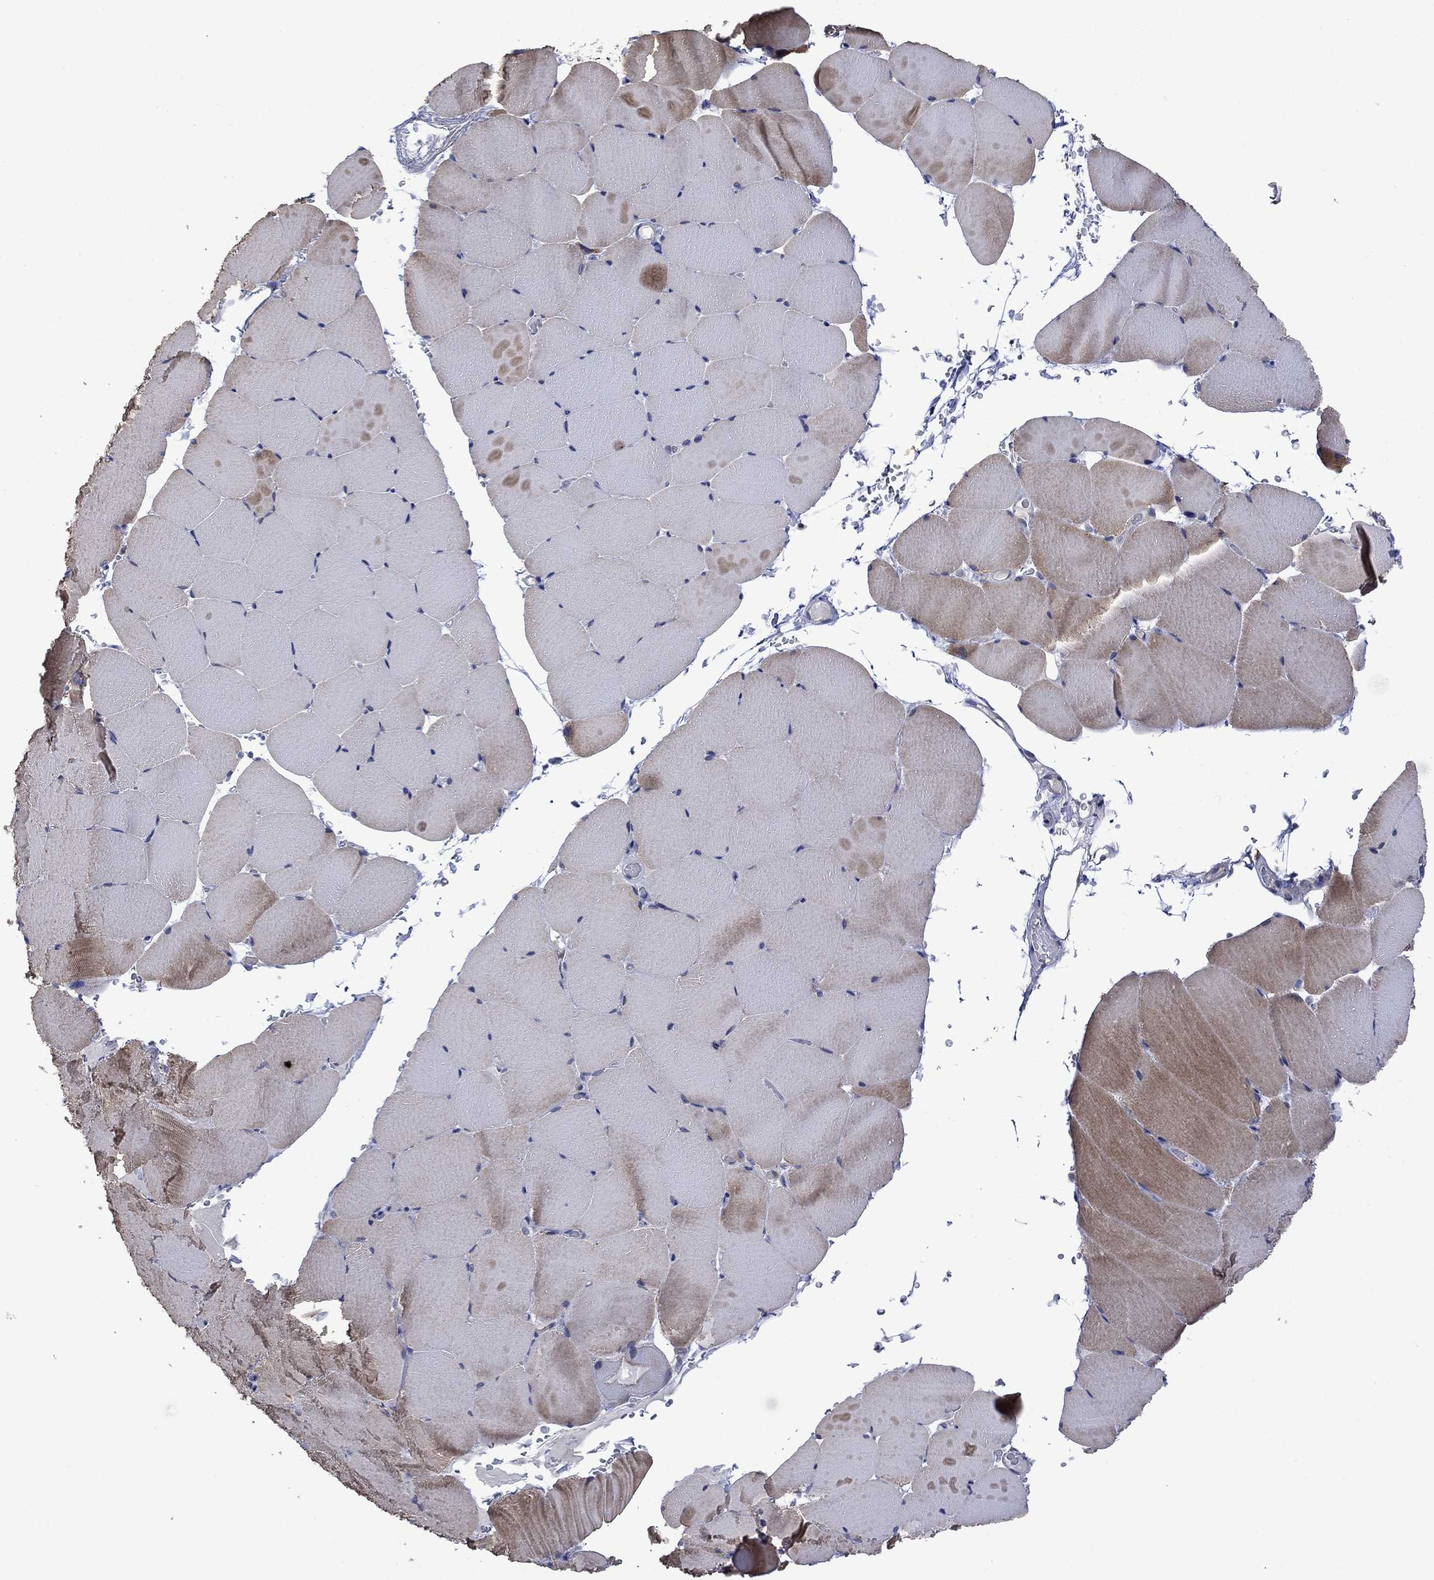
{"staining": {"intensity": "moderate", "quantity": "<25%", "location": "cytoplasmic/membranous"}, "tissue": "skeletal muscle", "cell_type": "Myocytes", "image_type": "normal", "snomed": [{"axis": "morphology", "description": "Normal tissue, NOS"}, {"axis": "topography", "description": "Skeletal muscle"}], "caption": "Human skeletal muscle stained with a brown dye shows moderate cytoplasmic/membranous positive positivity in about <25% of myocytes.", "gene": "FURIN", "patient": {"sex": "female", "age": 37}}